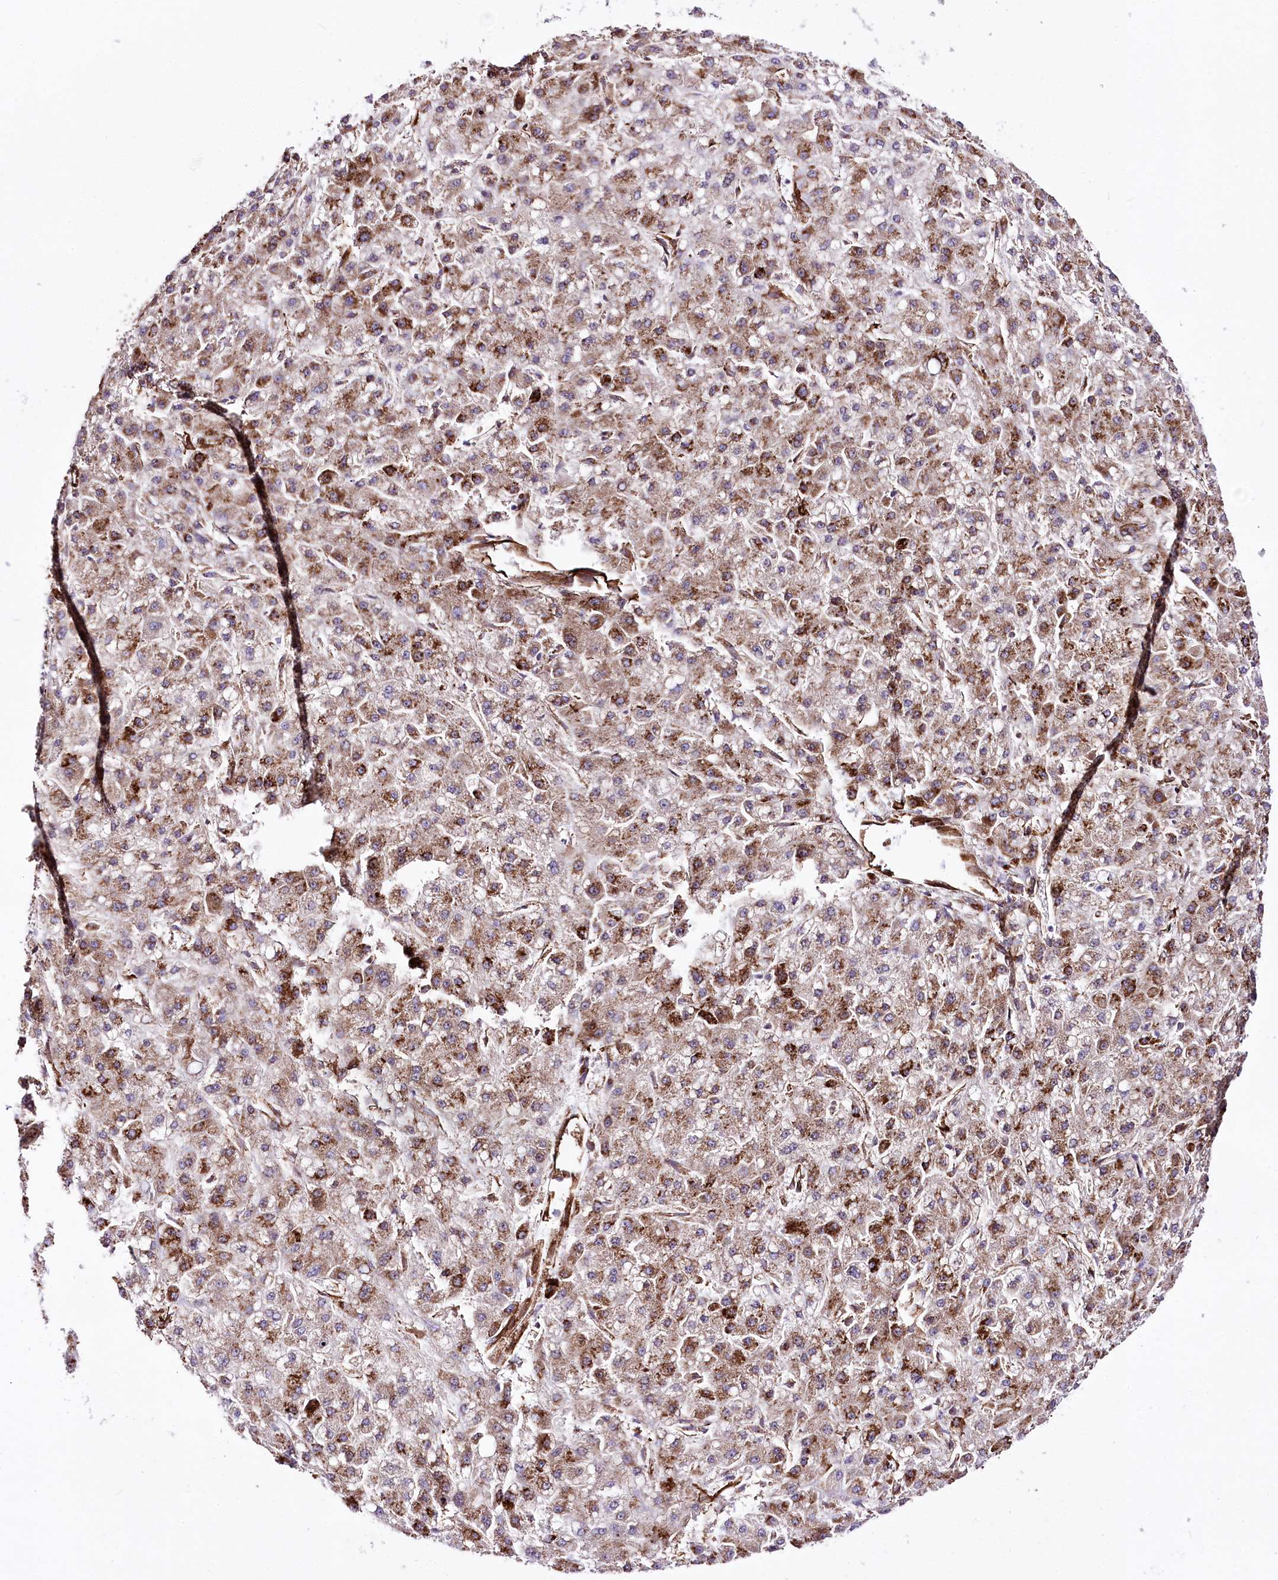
{"staining": {"intensity": "moderate", "quantity": ">75%", "location": "cytoplasmic/membranous"}, "tissue": "liver cancer", "cell_type": "Tumor cells", "image_type": "cancer", "snomed": [{"axis": "morphology", "description": "Carcinoma, Hepatocellular, NOS"}, {"axis": "topography", "description": "Liver"}], "caption": "The image demonstrates a brown stain indicating the presence of a protein in the cytoplasmic/membranous of tumor cells in liver hepatocellular carcinoma.", "gene": "WWC1", "patient": {"sex": "male", "age": 67}}